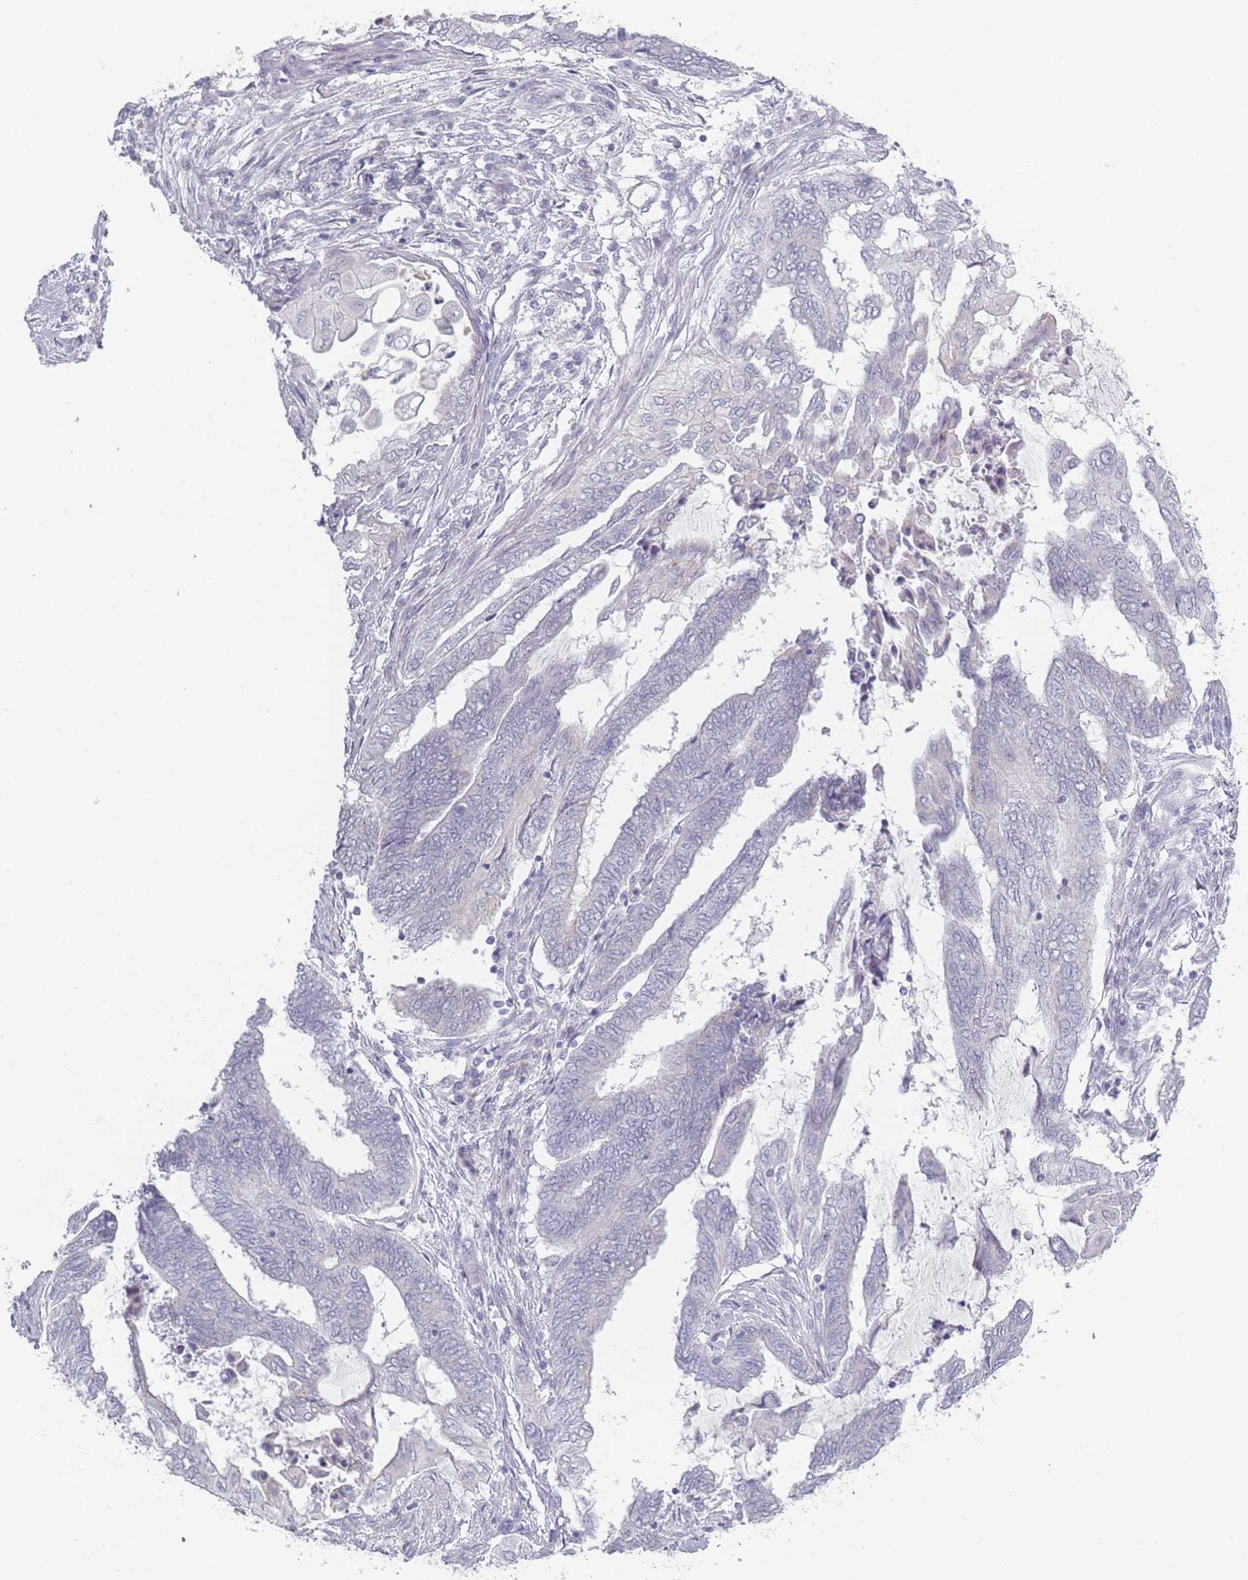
{"staining": {"intensity": "negative", "quantity": "none", "location": "none"}, "tissue": "endometrial cancer", "cell_type": "Tumor cells", "image_type": "cancer", "snomed": [{"axis": "morphology", "description": "Adenocarcinoma, NOS"}, {"axis": "topography", "description": "Uterus"}, {"axis": "topography", "description": "Endometrium"}], "caption": "This histopathology image is of endometrial cancer stained with immunohistochemistry (IHC) to label a protein in brown with the nuclei are counter-stained blue. There is no positivity in tumor cells. (IHC, brightfield microscopy, high magnification).", "gene": "RASL10B", "patient": {"sex": "female", "age": 70}}